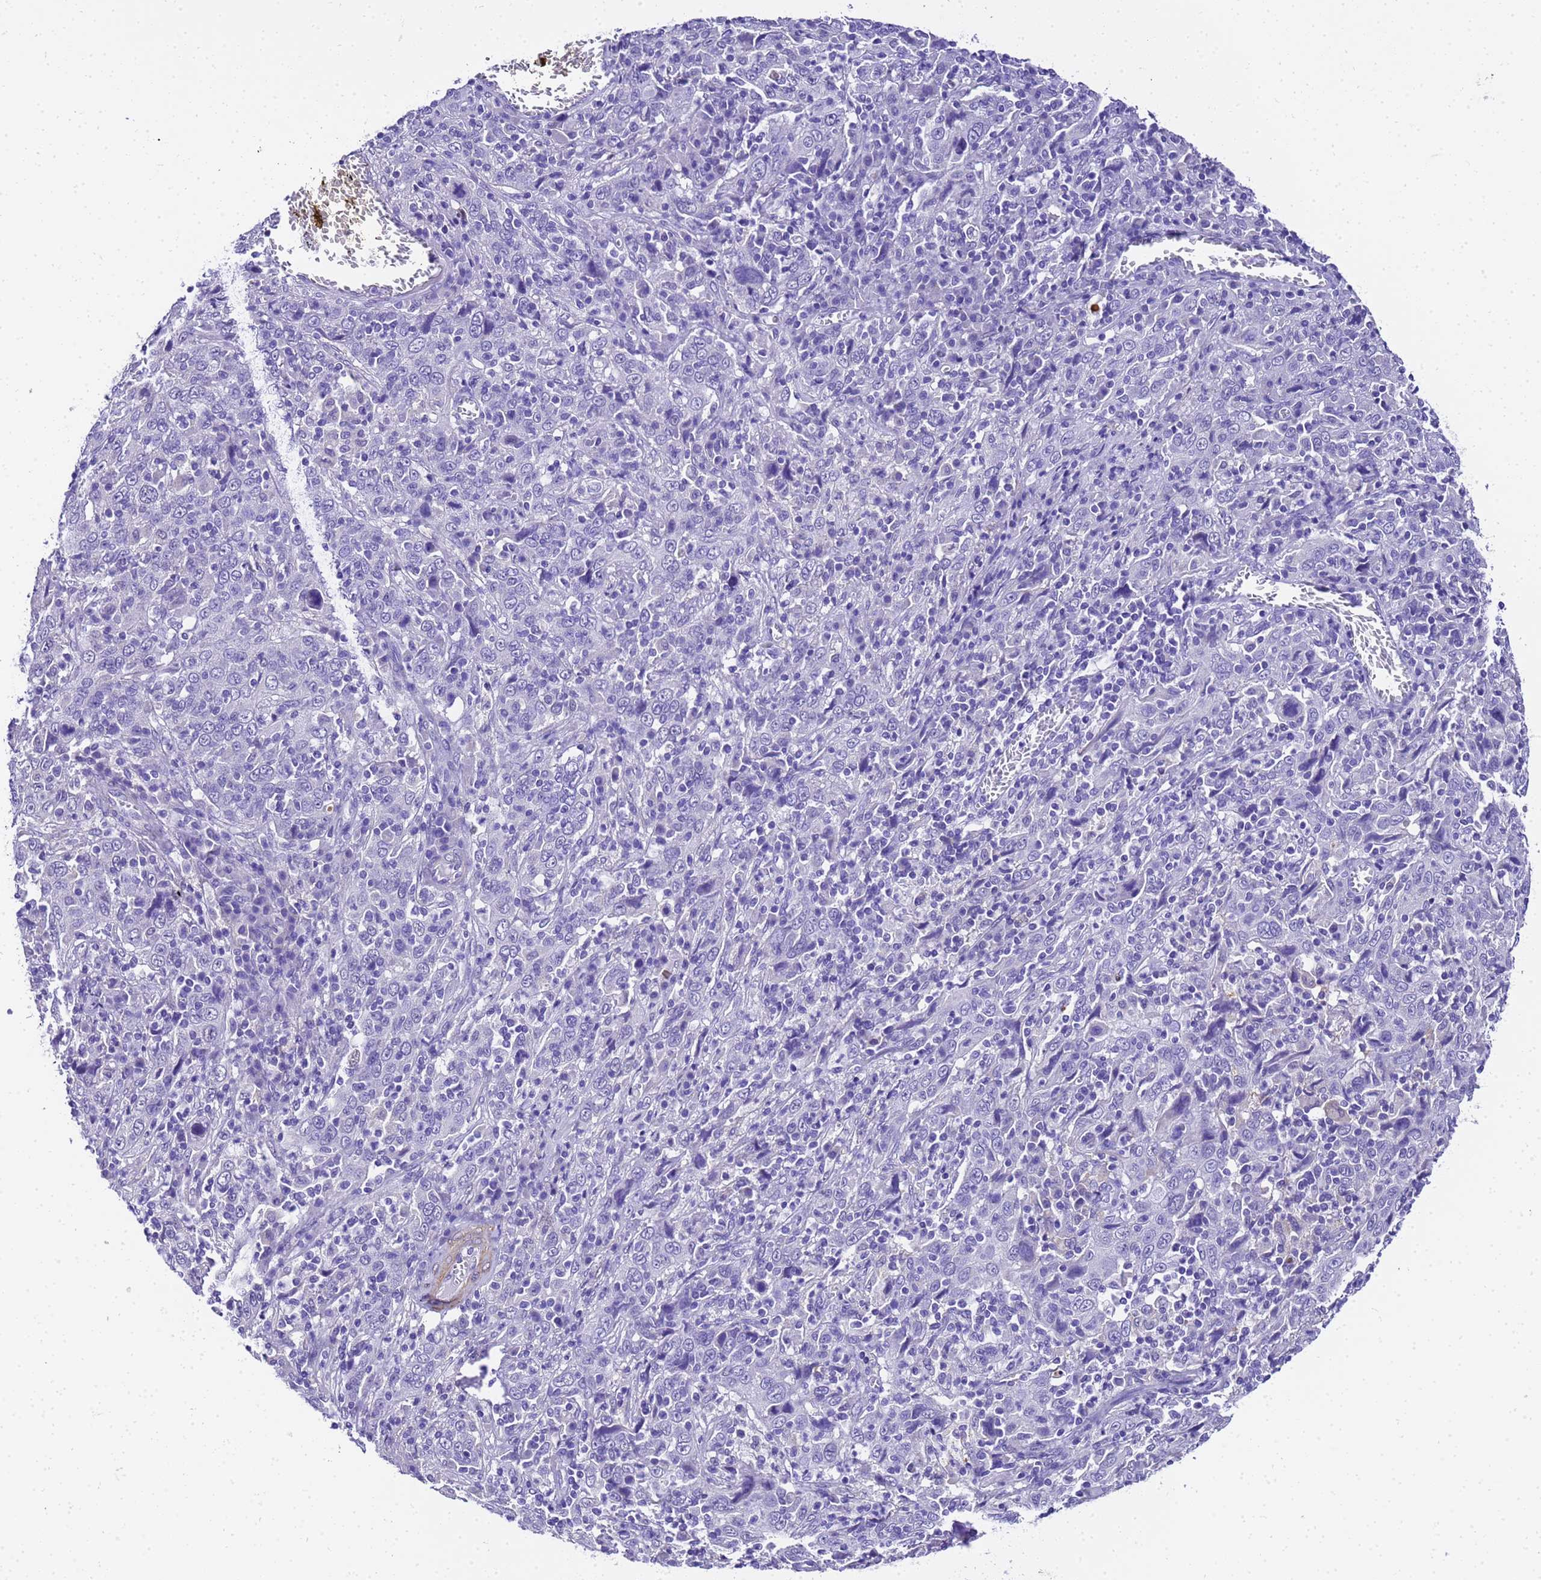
{"staining": {"intensity": "negative", "quantity": "none", "location": "none"}, "tissue": "cervical cancer", "cell_type": "Tumor cells", "image_type": "cancer", "snomed": [{"axis": "morphology", "description": "Squamous cell carcinoma, NOS"}, {"axis": "topography", "description": "Cervix"}], "caption": "This photomicrograph is of squamous cell carcinoma (cervical) stained with immunohistochemistry to label a protein in brown with the nuclei are counter-stained blue. There is no staining in tumor cells. (Brightfield microscopy of DAB immunohistochemistry (IHC) at high magnification).", "gene": "HSPB6", "patient": {"sex": "female", "age": 46}}